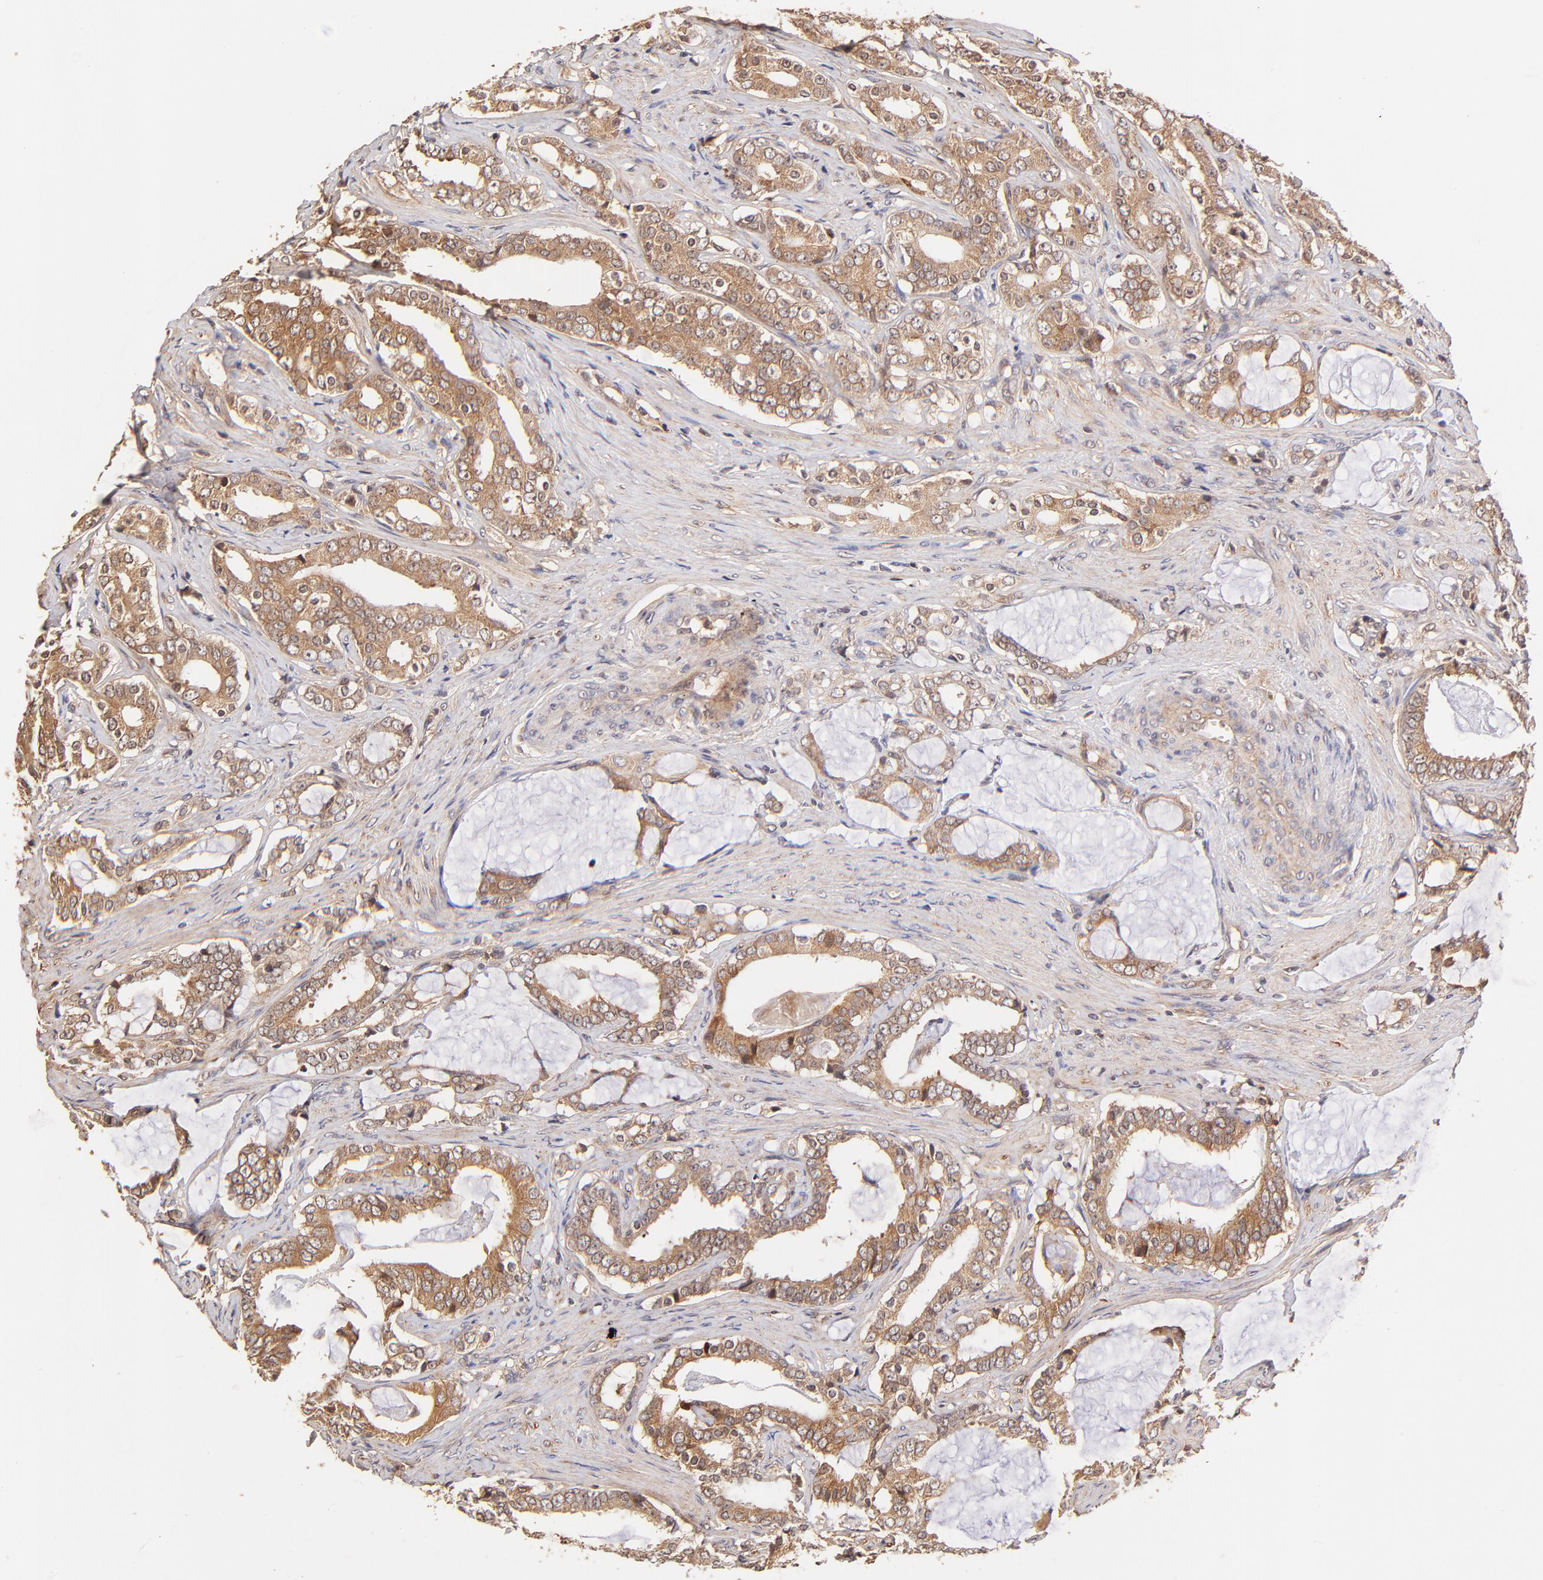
{"staining": {"intensity": "weak", "quantity": ">75%", "location": "cytoplasmic/membranous"}, "tissue": "prostate cancer", "cell_type": "Tumor cells", "image_type": "cancer", "snomed": [{"axis": "morphology", "description": "Adenocarcinoma, Low grade"}, {"axis": "topography", "description": "Prostate"}], "caption": "An image showing weak cytoplasmic/membranous expression in approximately >75% of tumor cells in prostate cancer (low-grade adenocarcinoma), as visualized by brown immunohistochemical staining.", "gene": "ITGB1", "patient": {"sex": "male", "age": 59}}